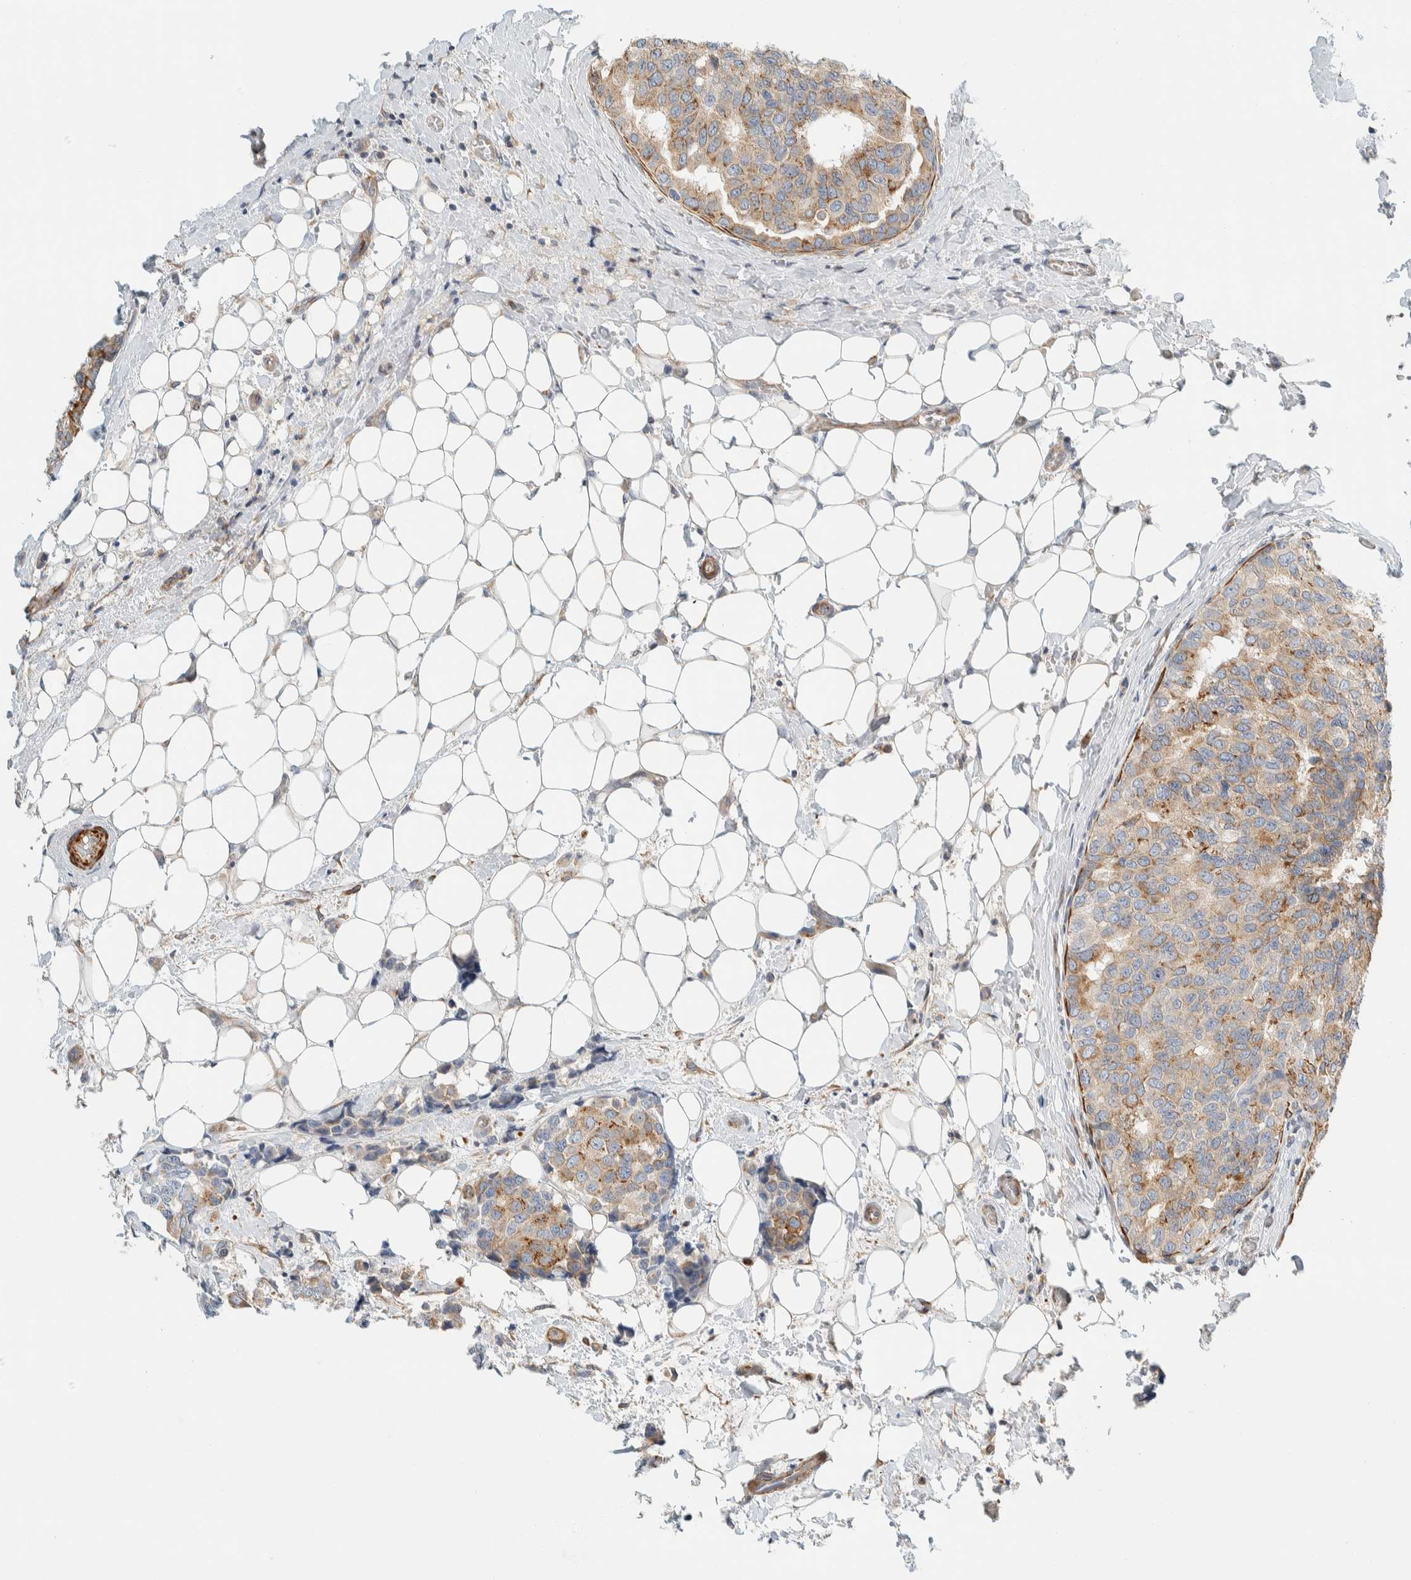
{"staining": {"intensity": "moderate", "quantity": "25%-75%", "location": "cytoplasmic/membranous"}, "tissue": "breast cancer", "cell_type": "Tumor cells", "image_type": "cancer", "snomed": [{"axis": "morphology", "description": "Normal tissue, NOS"}, {"axis": "morphology", "description": "Duct carcinoma"}, {"axis": "topography", "description": "Breast"}], "caption": "Breast cancer tissue exhibits moderate cytoplasmic/membranous staining in approximately 25%-75% of tumor cells, visualized by immunohistochemistry. (Stains: DAB in brown, nuclei in blue, Microscopy: brightfield microscopy at high magnification).", "gene": "CDR2", "patient": {"sex": "female", "age": 43}}